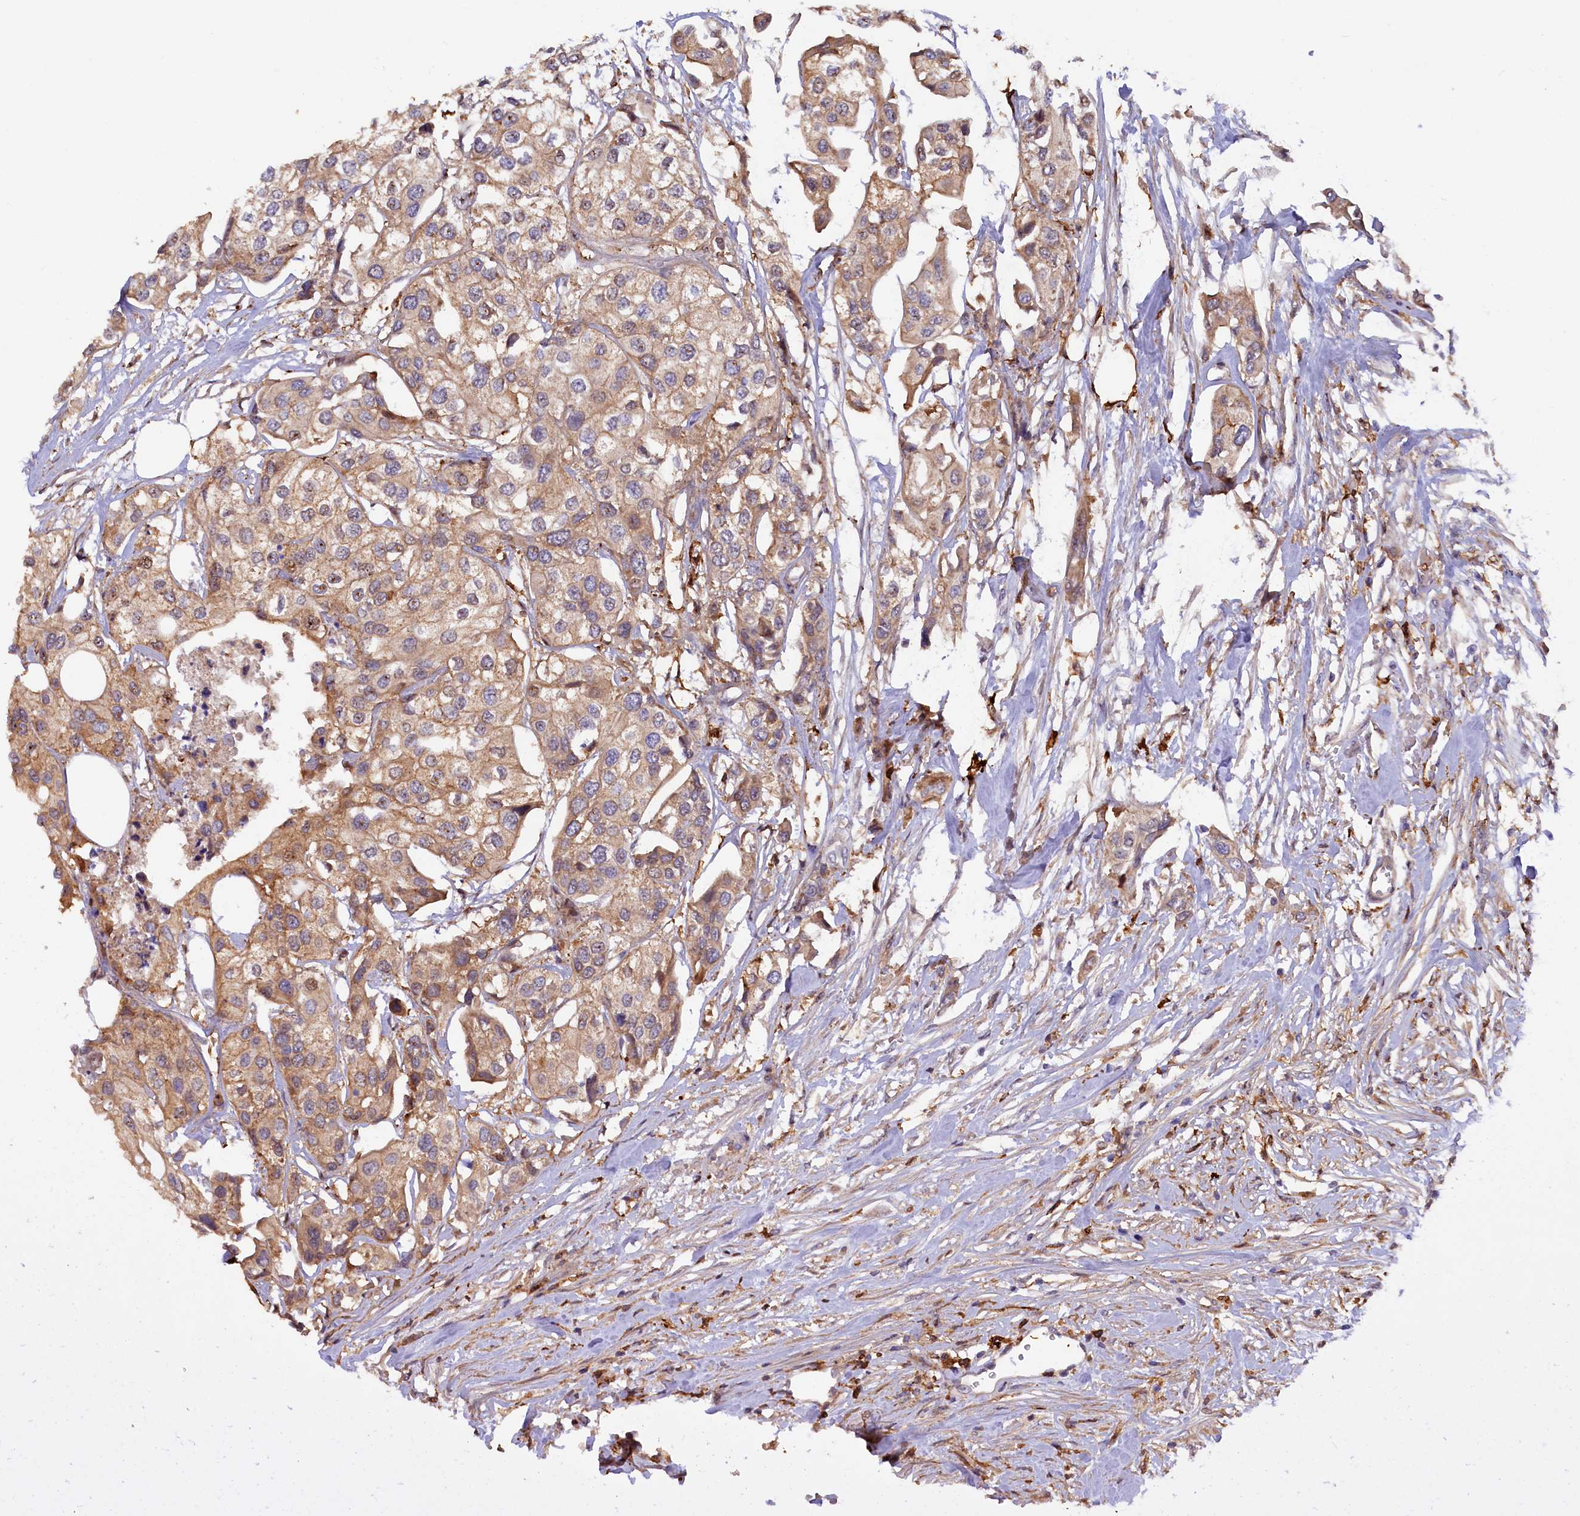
{"staining": {"intensity": "weak", "quantity": "25%-75%", "location": "cytoplasmic/membranous"}, "tissue": "urothelial cancer", "cell_type": "Tumor cells", "image_type": "cancer", "snomed": [{"axis": "morphology", "description": "Urothelial carcinoma, High grade"}, {"axis": "topography", "description": "Urinary bladder"}], "caption": "Urothelial cancer stained with immunohistochemistry displays weak cytoplasmic/membranous positivity in approximately 25%-75% of tumor cells.", "gene": "FERMT1", "patient": {"sex": "male", "age": 64}}